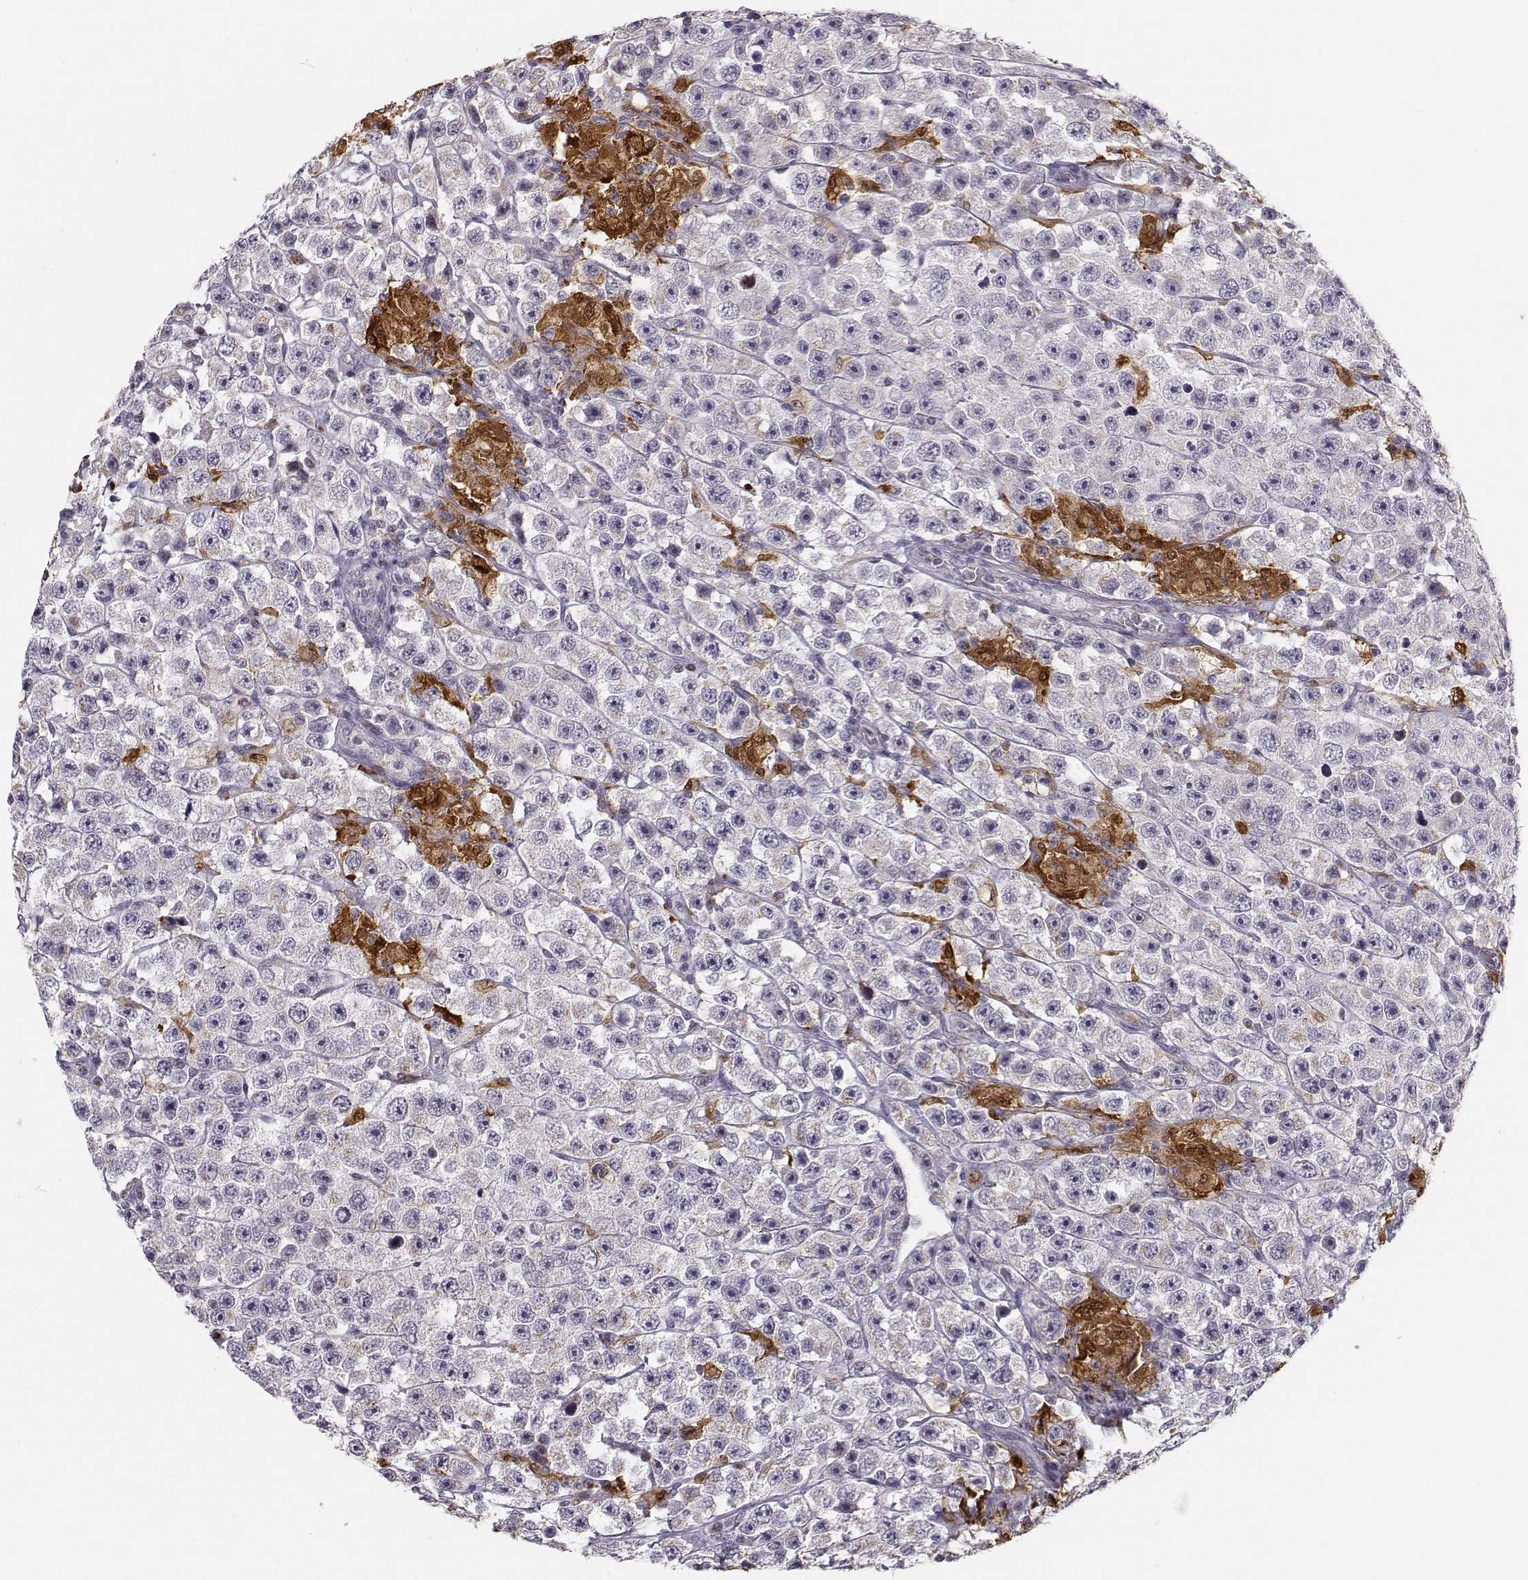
{"staining": {"intensity": "weak", "quantity": "<25%", "location": "cytoplasmic/membranous"}, "tissue": "testis cancer", "cell_type": "Tumor cells", "image_type": "cancer", "snomed": [{"axis": "morphology", "description": "Seminoma, NOS"}, {"axis": "topography", "description": "Testis"}], "caption": "Testis cancer (seminoma) was stained to show a protein in brown. There is no significant staining in tumor cells.", "gene": "HTR7", "patient": {"sex": "male", "age": 45}}